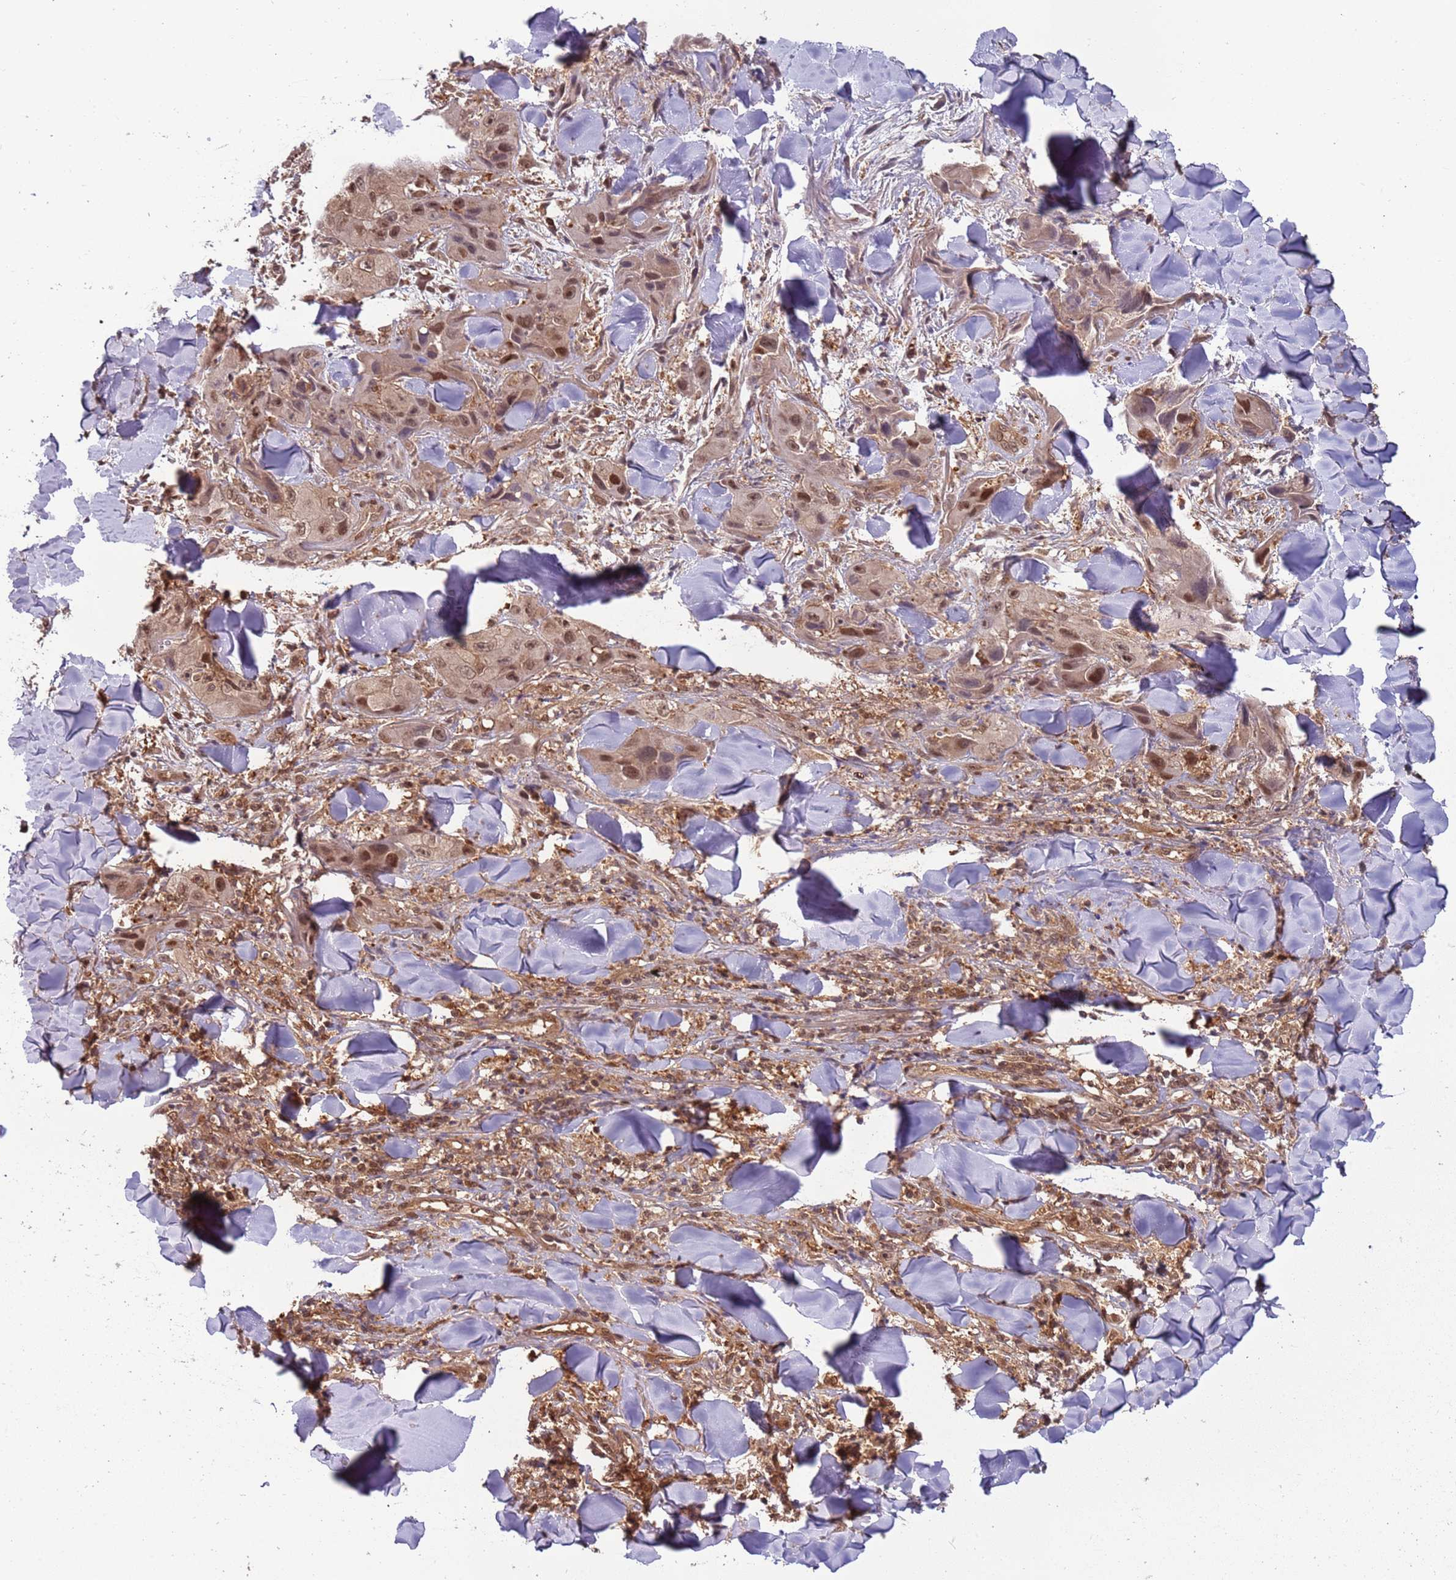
{"staining": {"intensity": "moderate", "quantity": ">75%", "location": "nuclear"}, "tissue": "skin cancer", "cell_type": "Tumor cells", "image_type": "cancer", "snomed": [{"axis": "morphology", "description": "Squamous cell carcinoma, NOS"}, {"axis": "topography", "description": "Skin"}, {"axis": "topography", "description": "Subcutis"}], "caption": "Protein expression by IHC reveals moderate nuclear staining in about >75% of tumor cells in skin cancer (squamous cell carcinoma).", "gene": "PGLS", "patient": {"sex": "male", "age": 73}}